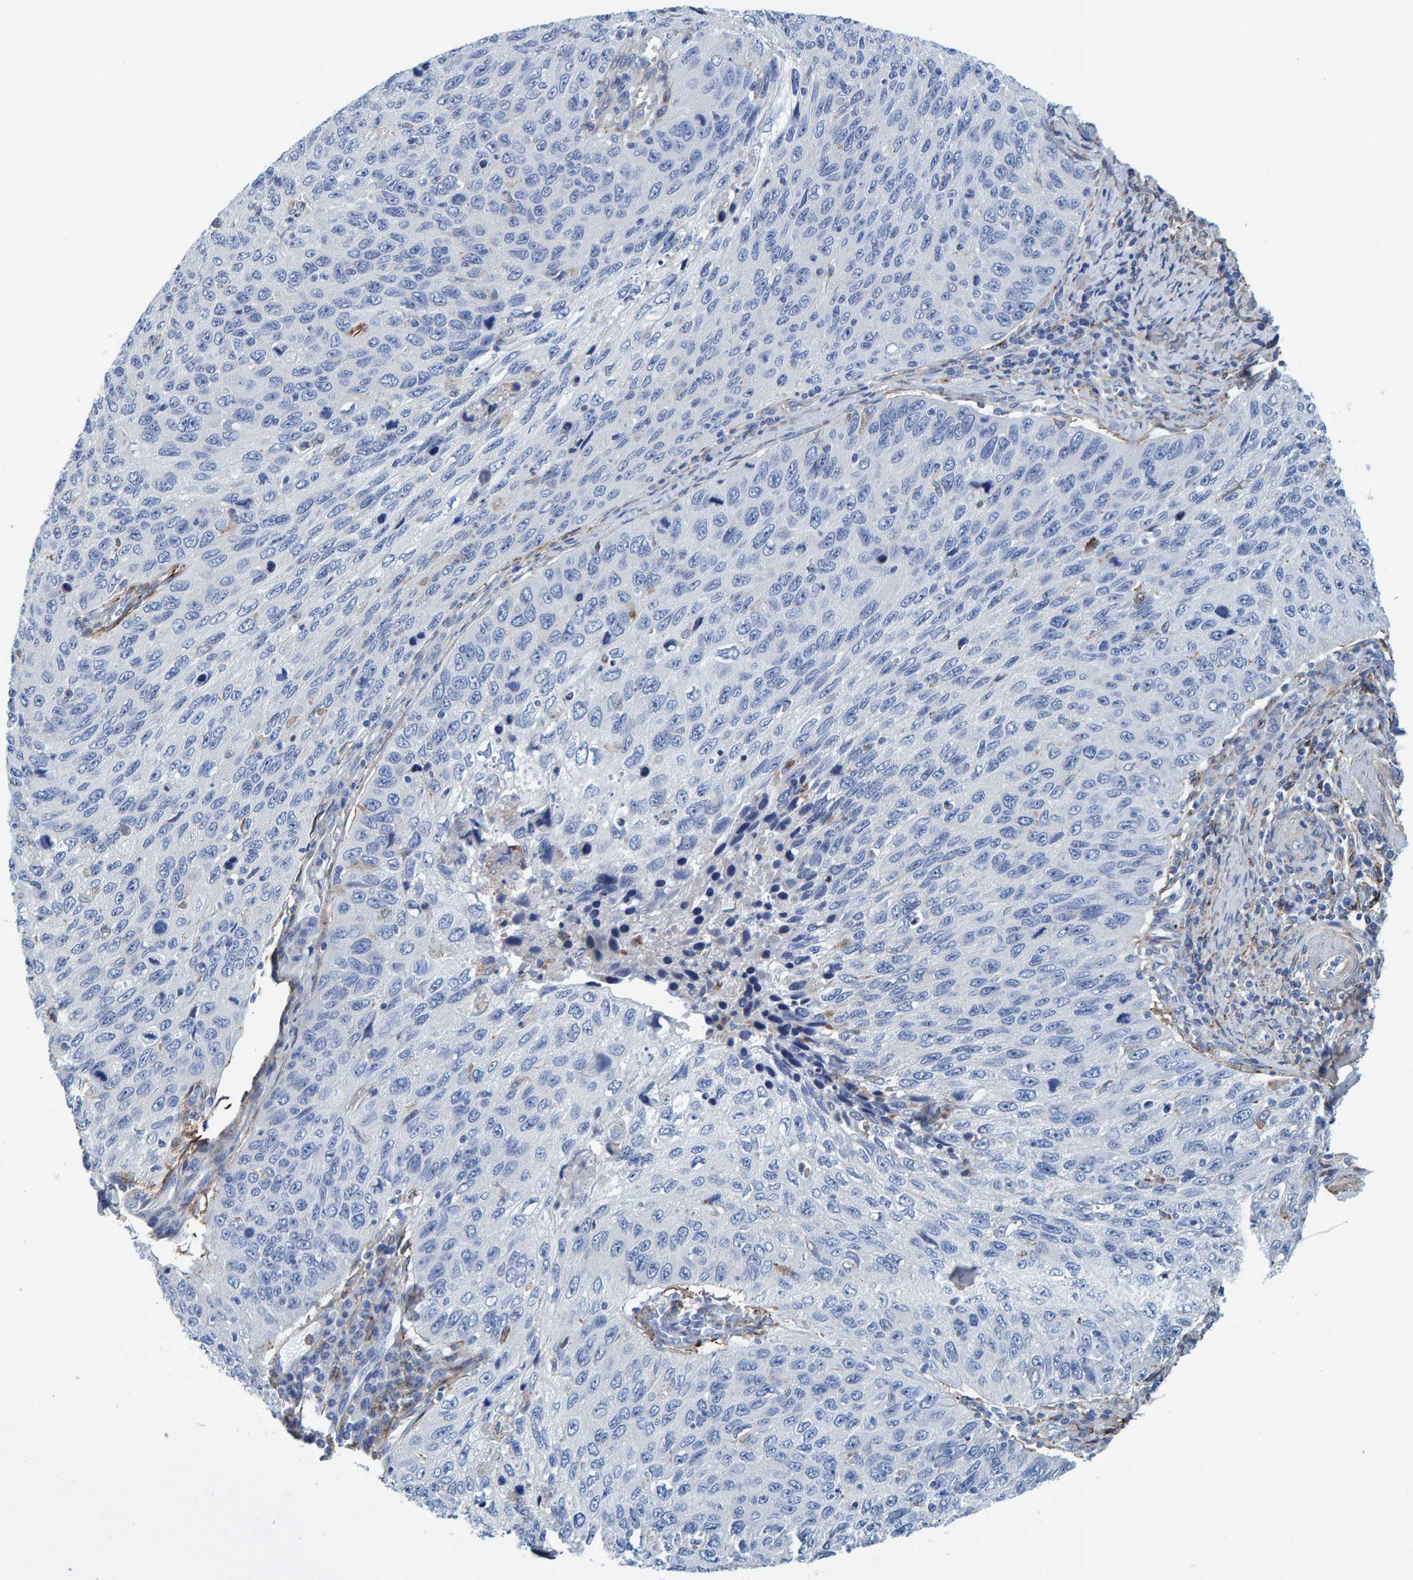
{"staining": {"intensity": "negative", "quantity": "none", "location": "none"}, "tissue": "cervical cancer", "cell_type": "Tumor cells", "image_type": "cancer", "snomed": [{"axis": "morphology", "description": "Squamous cell carcinoma, NOS"}, {"axis": "topography", "description": "Cervix"}], "caption": "An image of squamous cell carcinoma (cervical) stained for a protein demonstrates no brown staining in tumor cells.", "gene": "LRP1", "patient": {"sex": "female", "age": 53}}